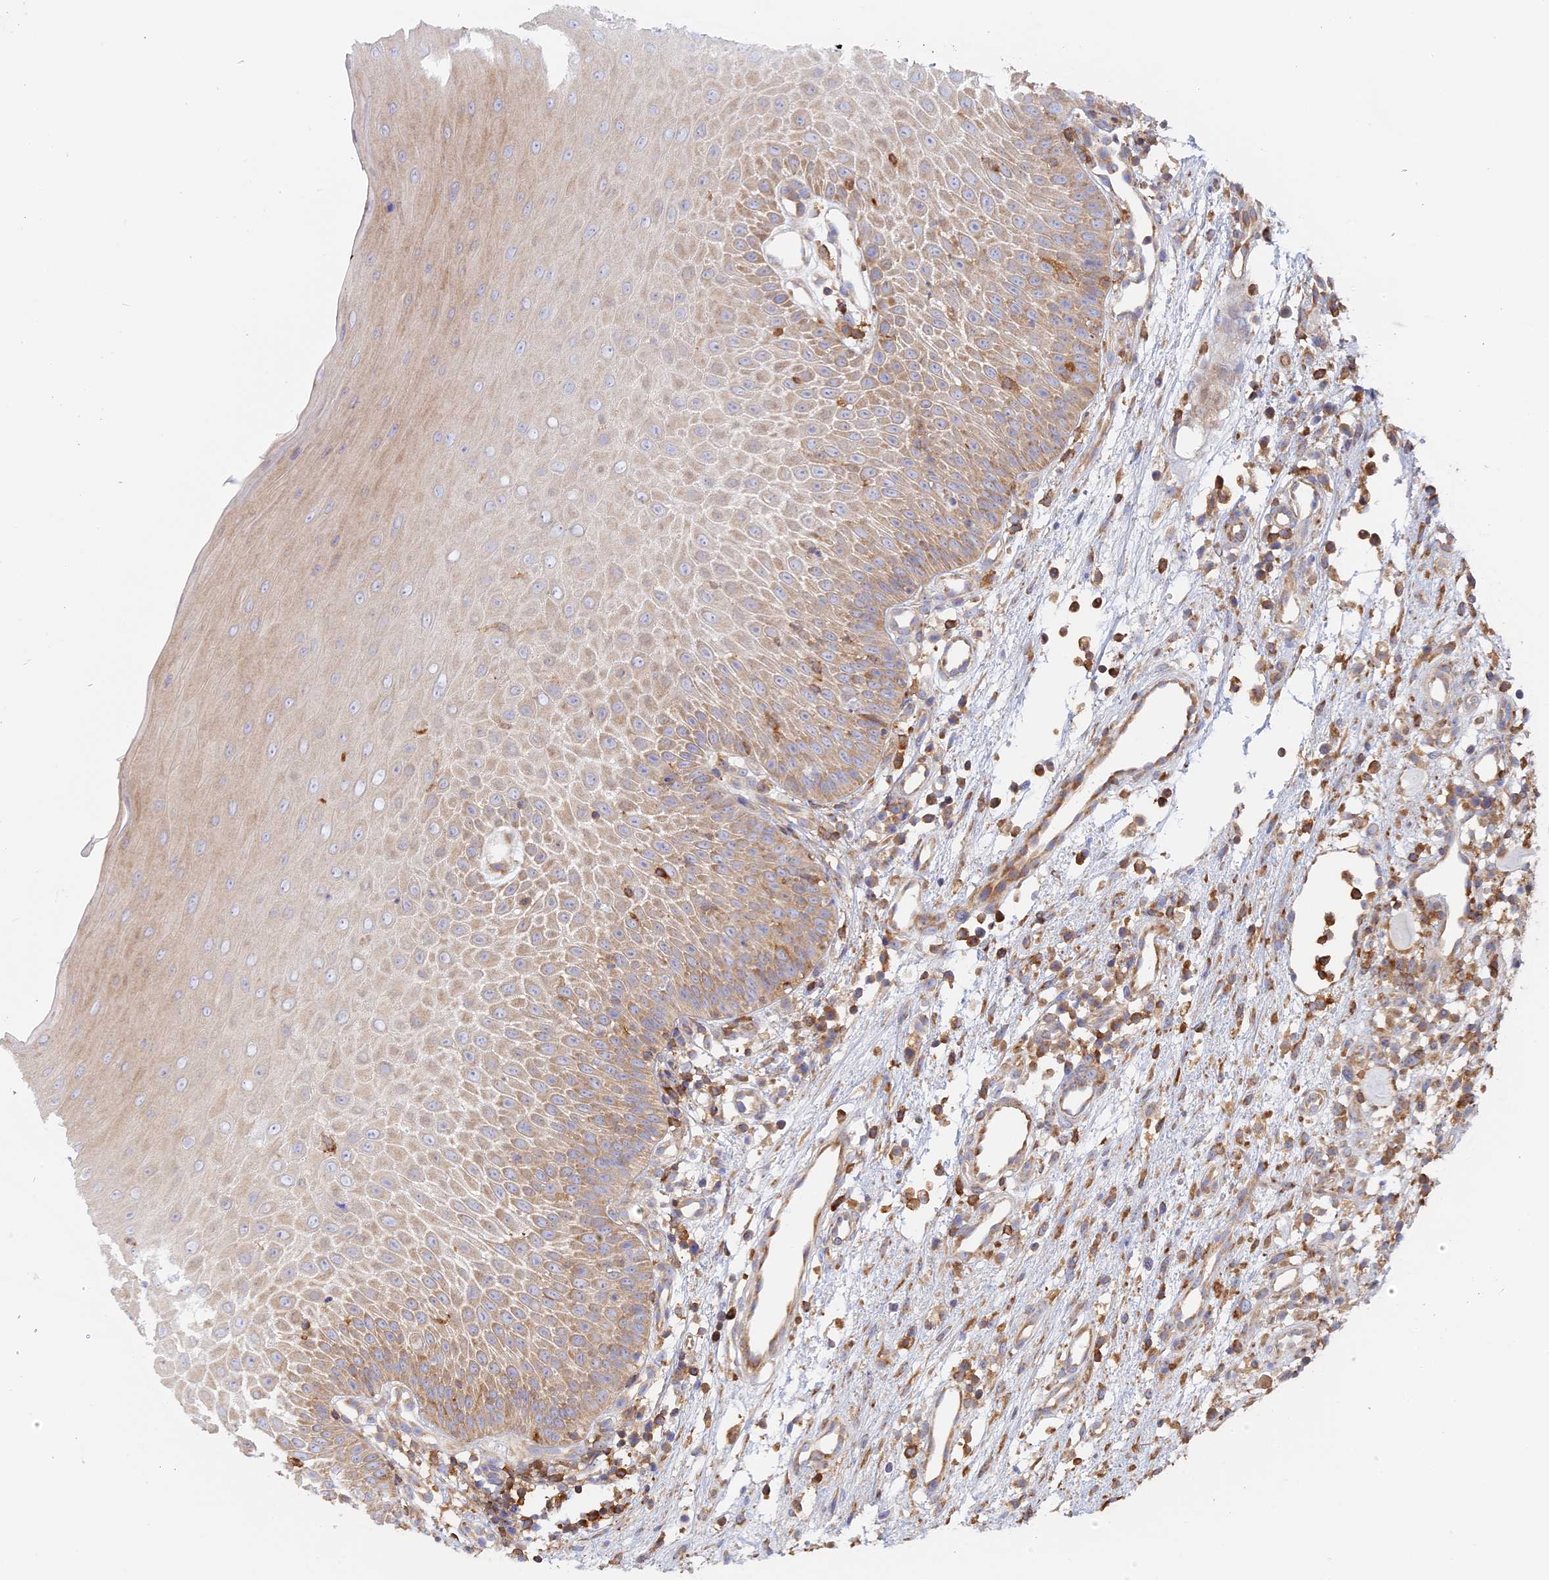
{"staining": {"intensity": "moderate", "quantity": "<25%", "location": "cytoplasmic/membranous"}, "tissue": "oral mucosa", "cell_type": "Squamous epithelial cells", "image_type": "normal", "snomed": [{"axis": "morphology", "description": "Normal tissue, NOS"}, {"axis": "topography", "description": "Oral tissue"}], "caption": "This micrograph displays IHC staining of normal human oral mucosa, with low moderate cytoplasmic/membranous staining in about <25% of squamous epithelial cells.", "gene": "GMIP", "patient": {"sex": "female", "age": 13}}